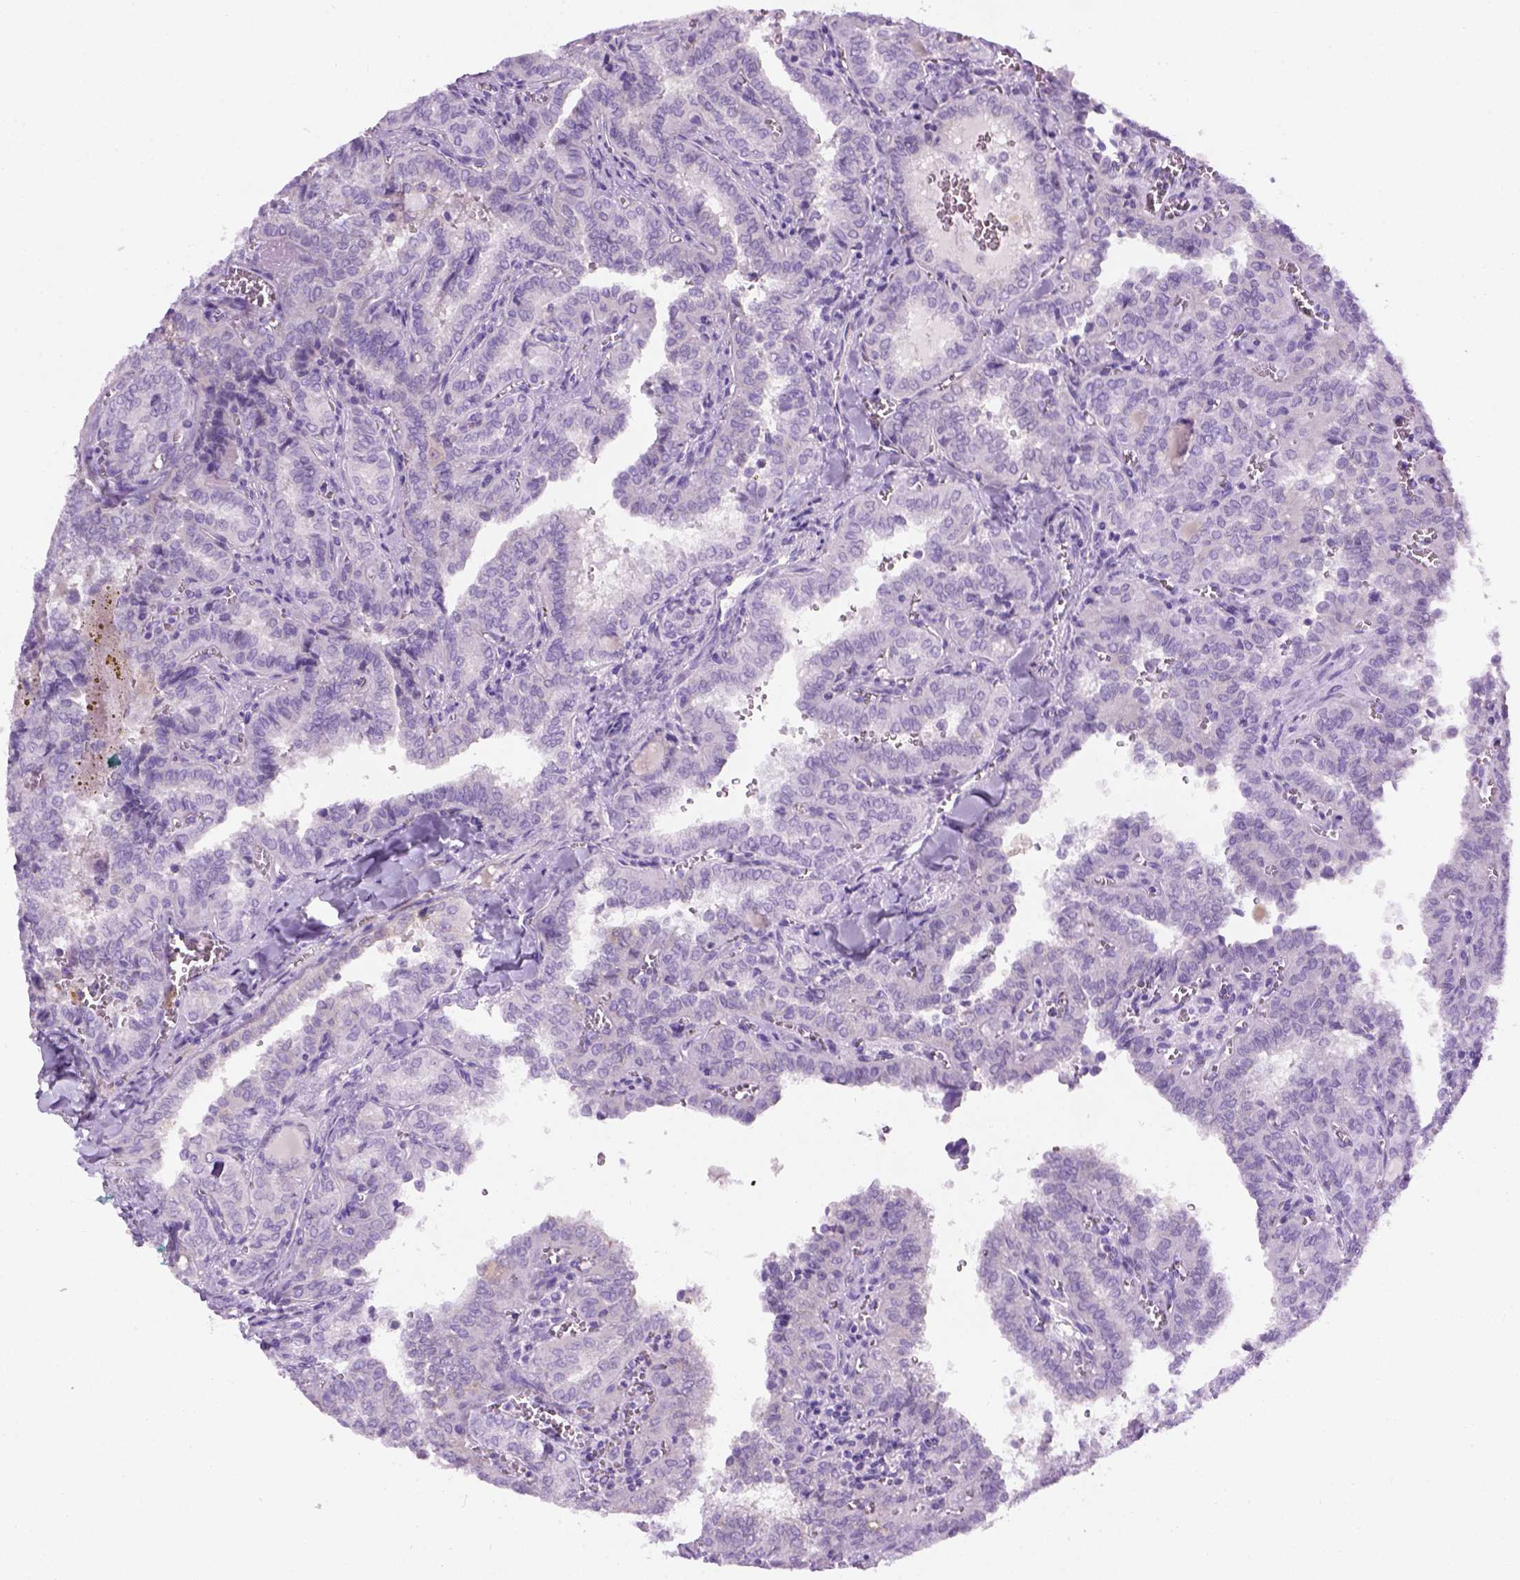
{"staining": {"intensity": "negative", "quantity": "none", "location": "none"}, "tissue": "thyroid cancer", "cell_type": "Tumor cells", "image_type": "cancer", "snomed": [{"axis": "morphology", "description": "Papillary adenocarcinoma, NOS"}, {"axis": "topography", "description": "Thyroid gland"}], "caption": "An immunohistochemistry (IHC) micrograph of thyroid cancer (papillary adenocarcinoma) is shown. There is no staining in tumor cells of thyroid cancer (papillary adenocarcinoma). (Immunohistochemistry, brightfield microscopy, high magnification).", "gene": "GABRB2", "patient": {"sex": "female", "age": 41}}